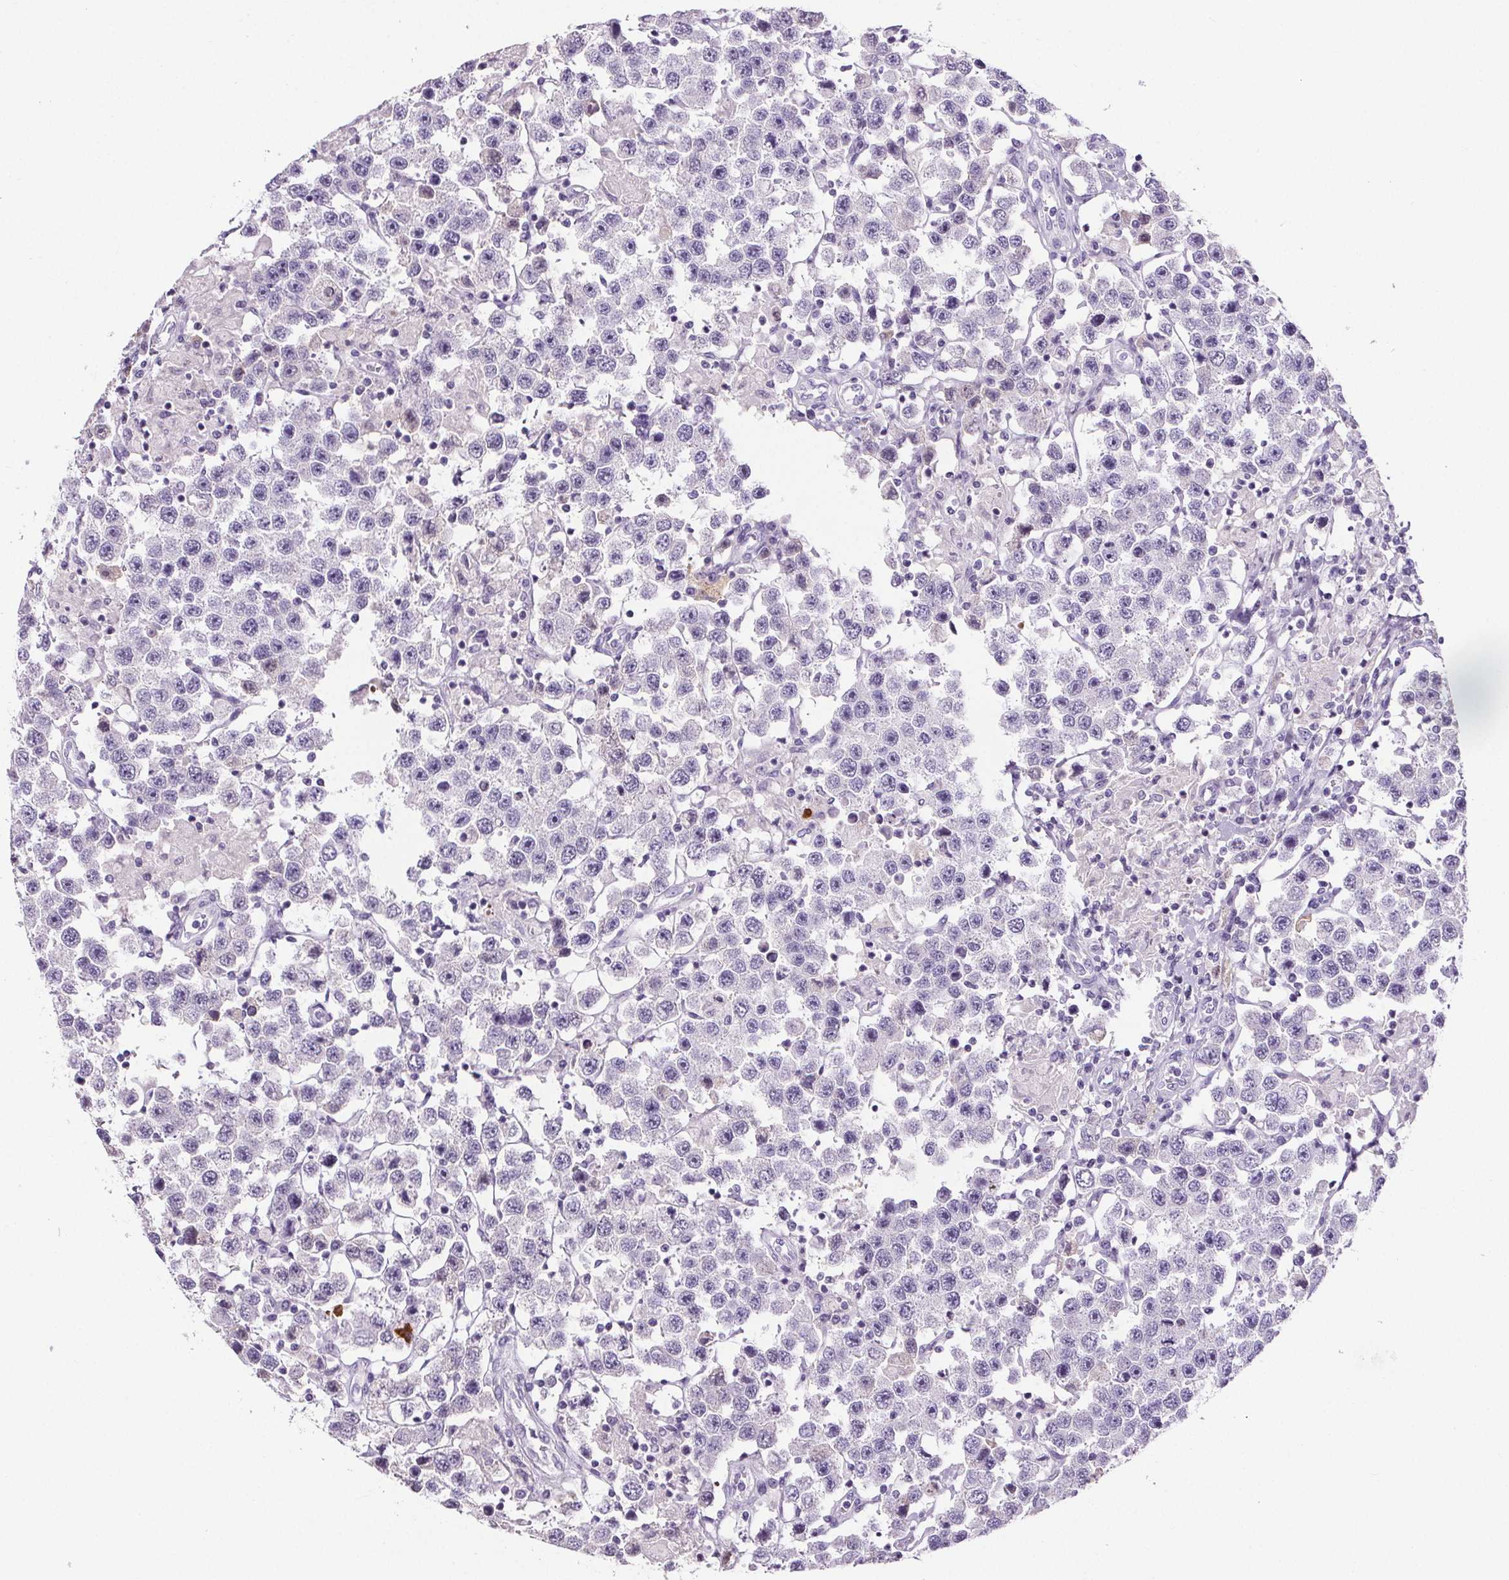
{"staining": {"intensity": "negative", "quantity": "none", "location": "none"}, "tissue": "testis cancer", "cell_type": "Tumor cells", "image_type": "cancer", "snomed": [{"axis": "morphology", "description": "Seminoma, NOS"}, {"axis": "topography", "description": "Testis"}], "caption": "DAB (3,3'-diaminobenzidine) immunohistochemical staining of human seminoma (testis) exhibits no significant positivity in tumor cells.", "gene": "CD5L", "patient": {"sex": "male", "age": 45}}